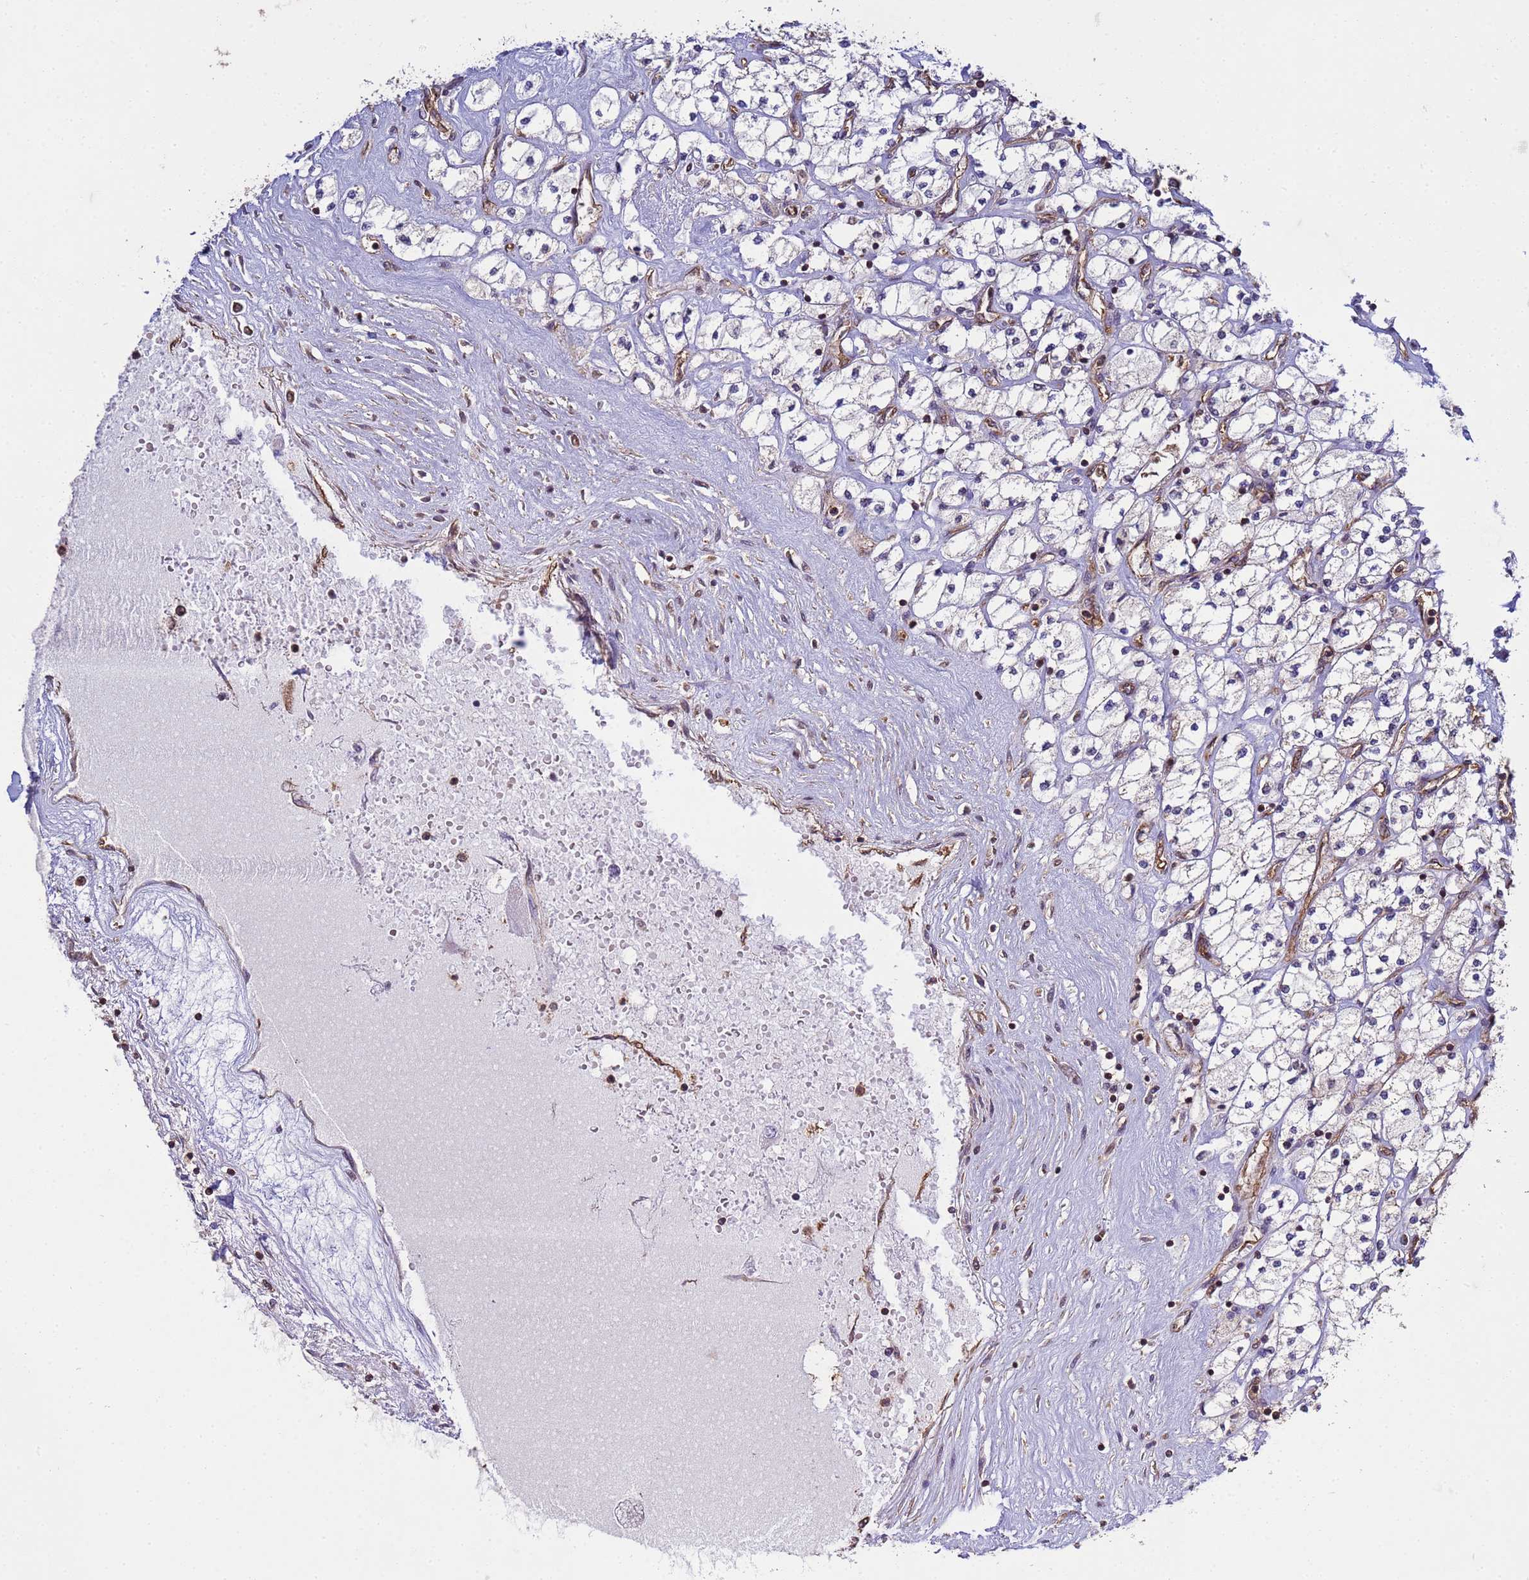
{"staining": {"intensity": "weak", "quantity": "<25%", "location": "cytoplasmic/membranous"}, "tissue": "renal cancer", "cell_type": "Tumor cells", "image_type": "cancer", "snomed": [{"axis": "morphology", "description": "Adenocarcinoma, NOS"}, {"axis": "topography", "description": "Kidney"}], "caption": "Immunohistochemical staining of renal cancer (adenocarcinoma) exhibits no significant staining in tumor cells.", "gene": "P2RX7", "patient": {"sex": "male", "age": 80}}